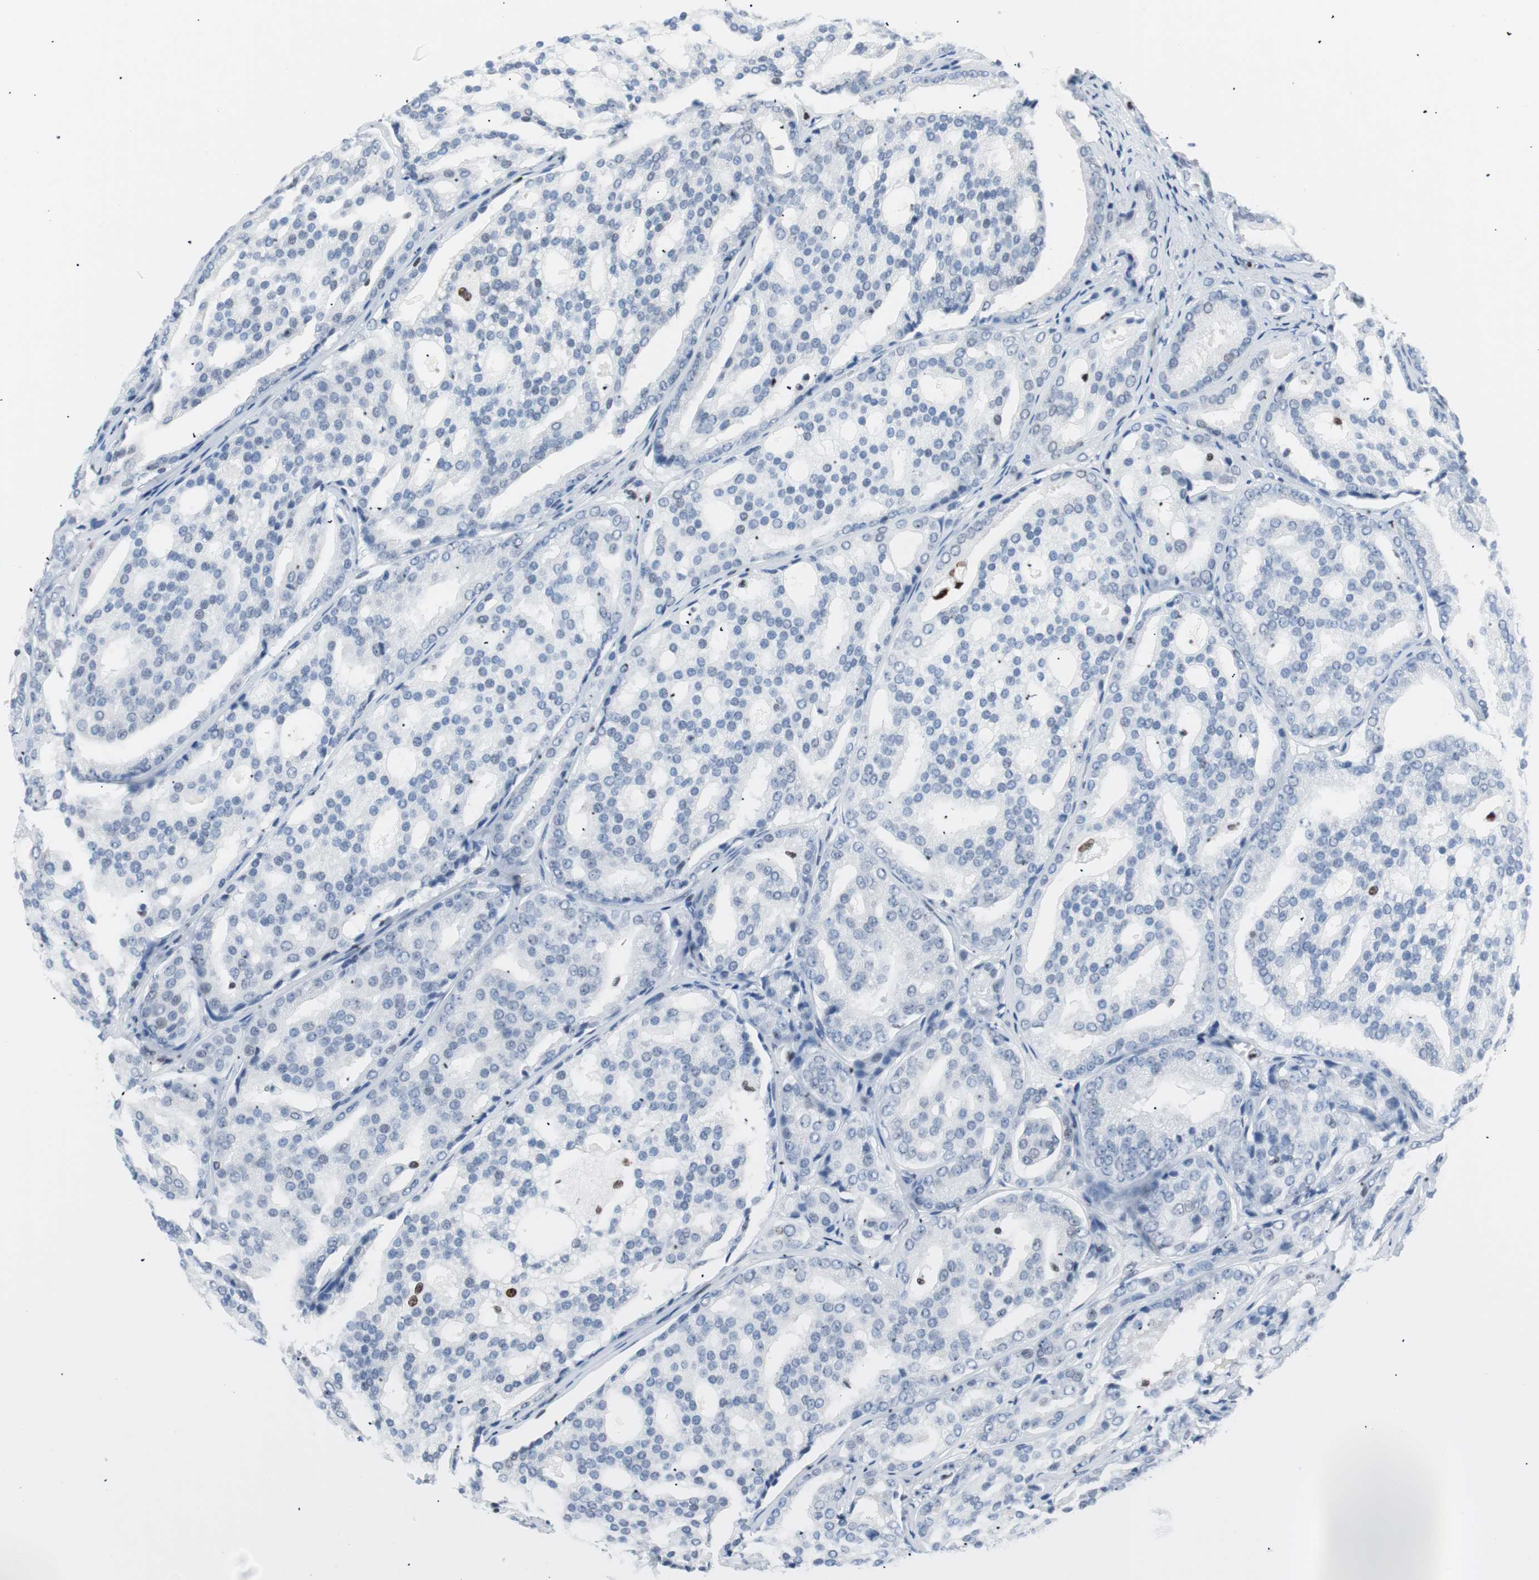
{"staining": {"intensity": "negative", "quantity": "none", "location": "none"}, "tissue": "prostate cancer", "cell_type": "Tumor cells", "image_type": "cancer", "snomed": [{"axis": "morphology", "description": "Adenocarcinoma, High grade"}, {"axis": "topography", "description": "Prostate"}], "caption": "Prostate high-grade adenocarcinoma stained for a protein using IHC shows no positivity tumor cells.", "gene": "CEBPB", "patient": {"sex": "male", "age": 64}}